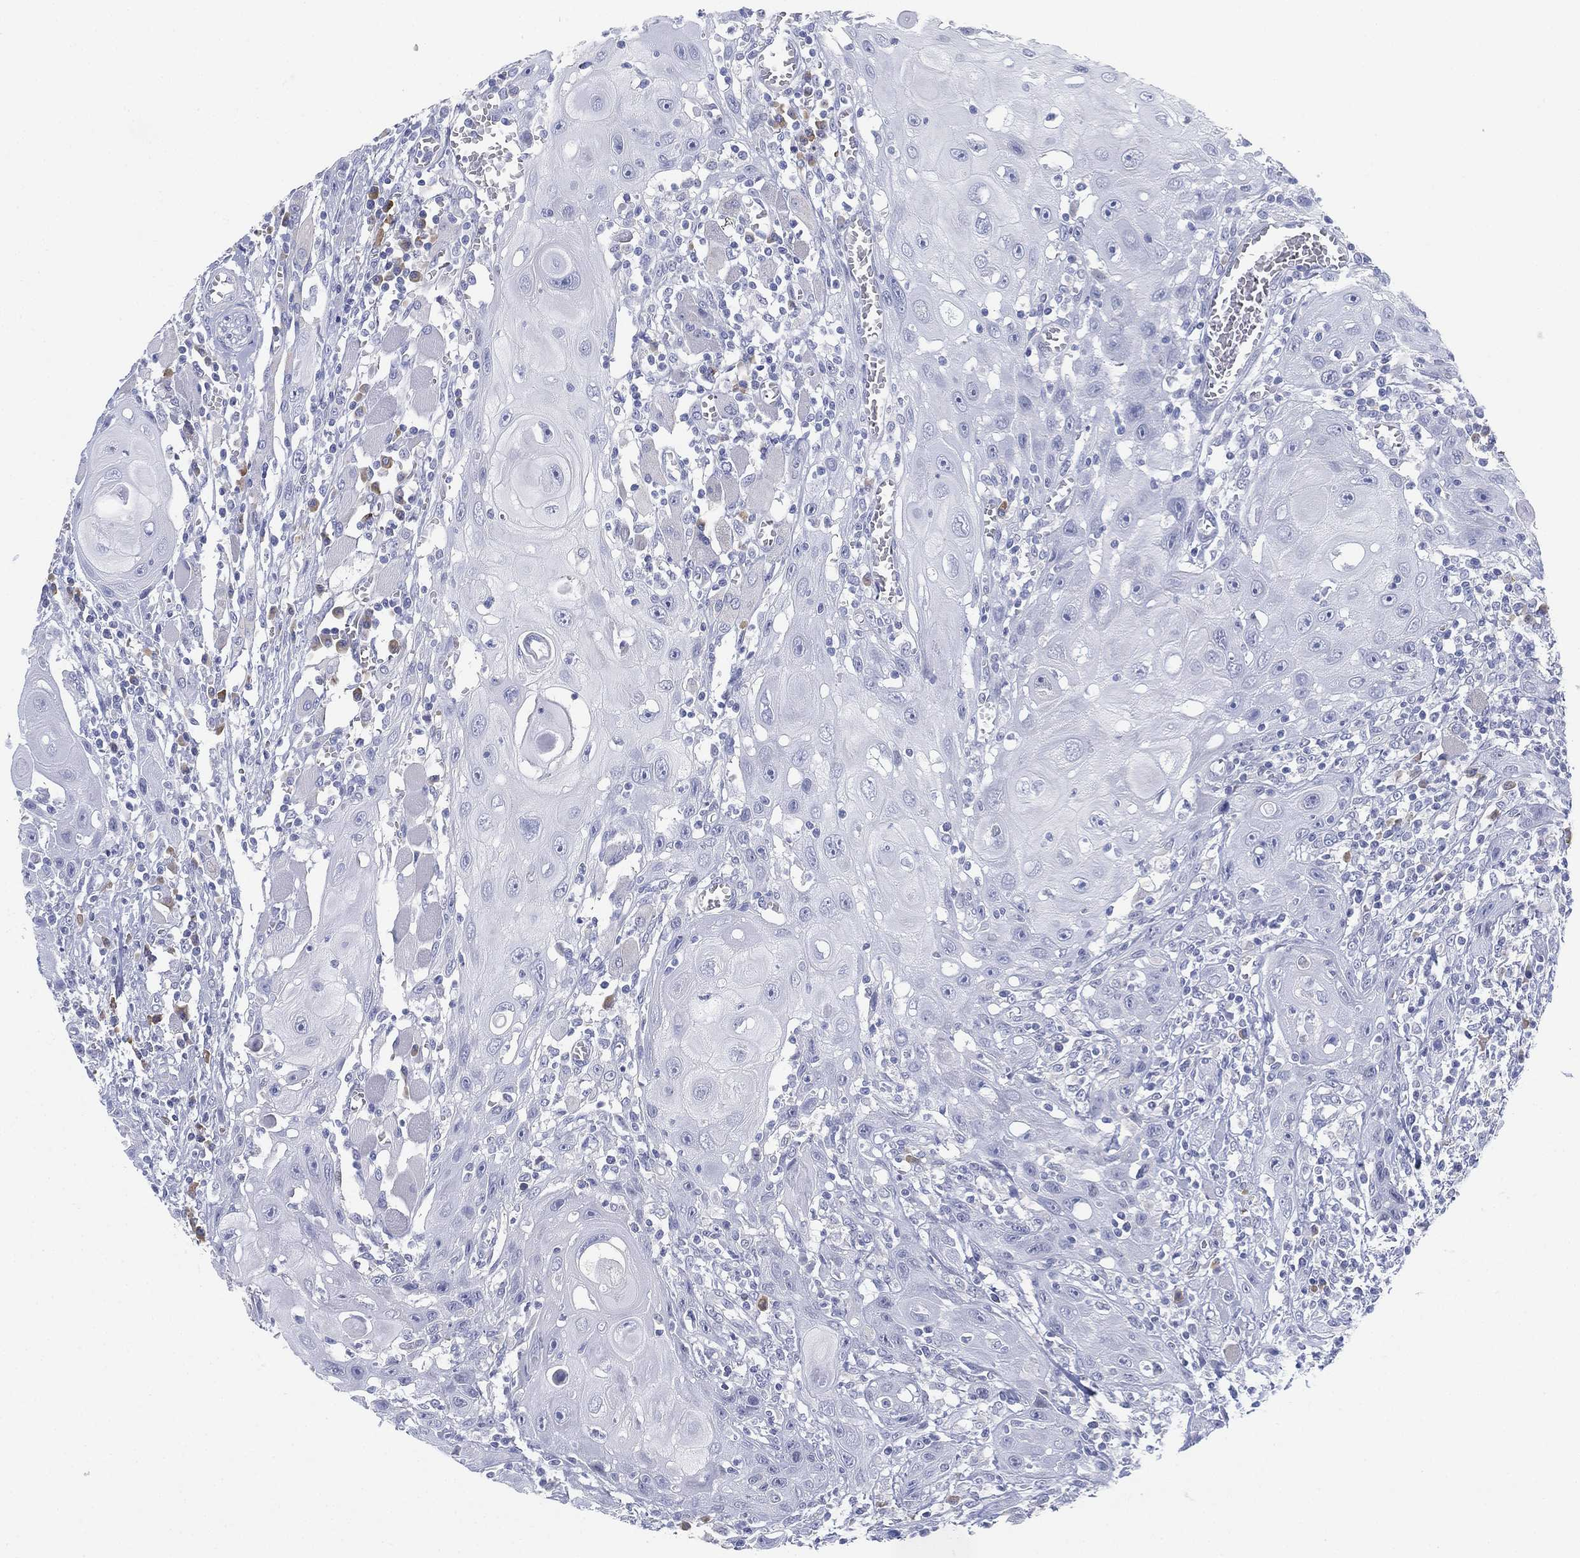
{"staining": {"intensity": "negative", "quantity": "none", "location": "none"}, "tissue": "head and neck cancer", "cell_type": "Tumor cells", "image_type": "cancer", "snomed": [{"axis": "morphology", "description": "Normal tissue, NOS"}, {"axis": "morphology", "description": "Squamous cell carcinoma, NOS"}, {"axis": "topography", "description": "Oral tissue"}, {"axis": "topography", "description": "Head-Neck"}], "caption": "Tumor cells are negative for brown protein staining in head and neck cancer. (Brightfield microscopy of DAB immunohistochemistry at high magnification).", "gene": "GCNA", "patient": {"sex": "male", "age": 71}}